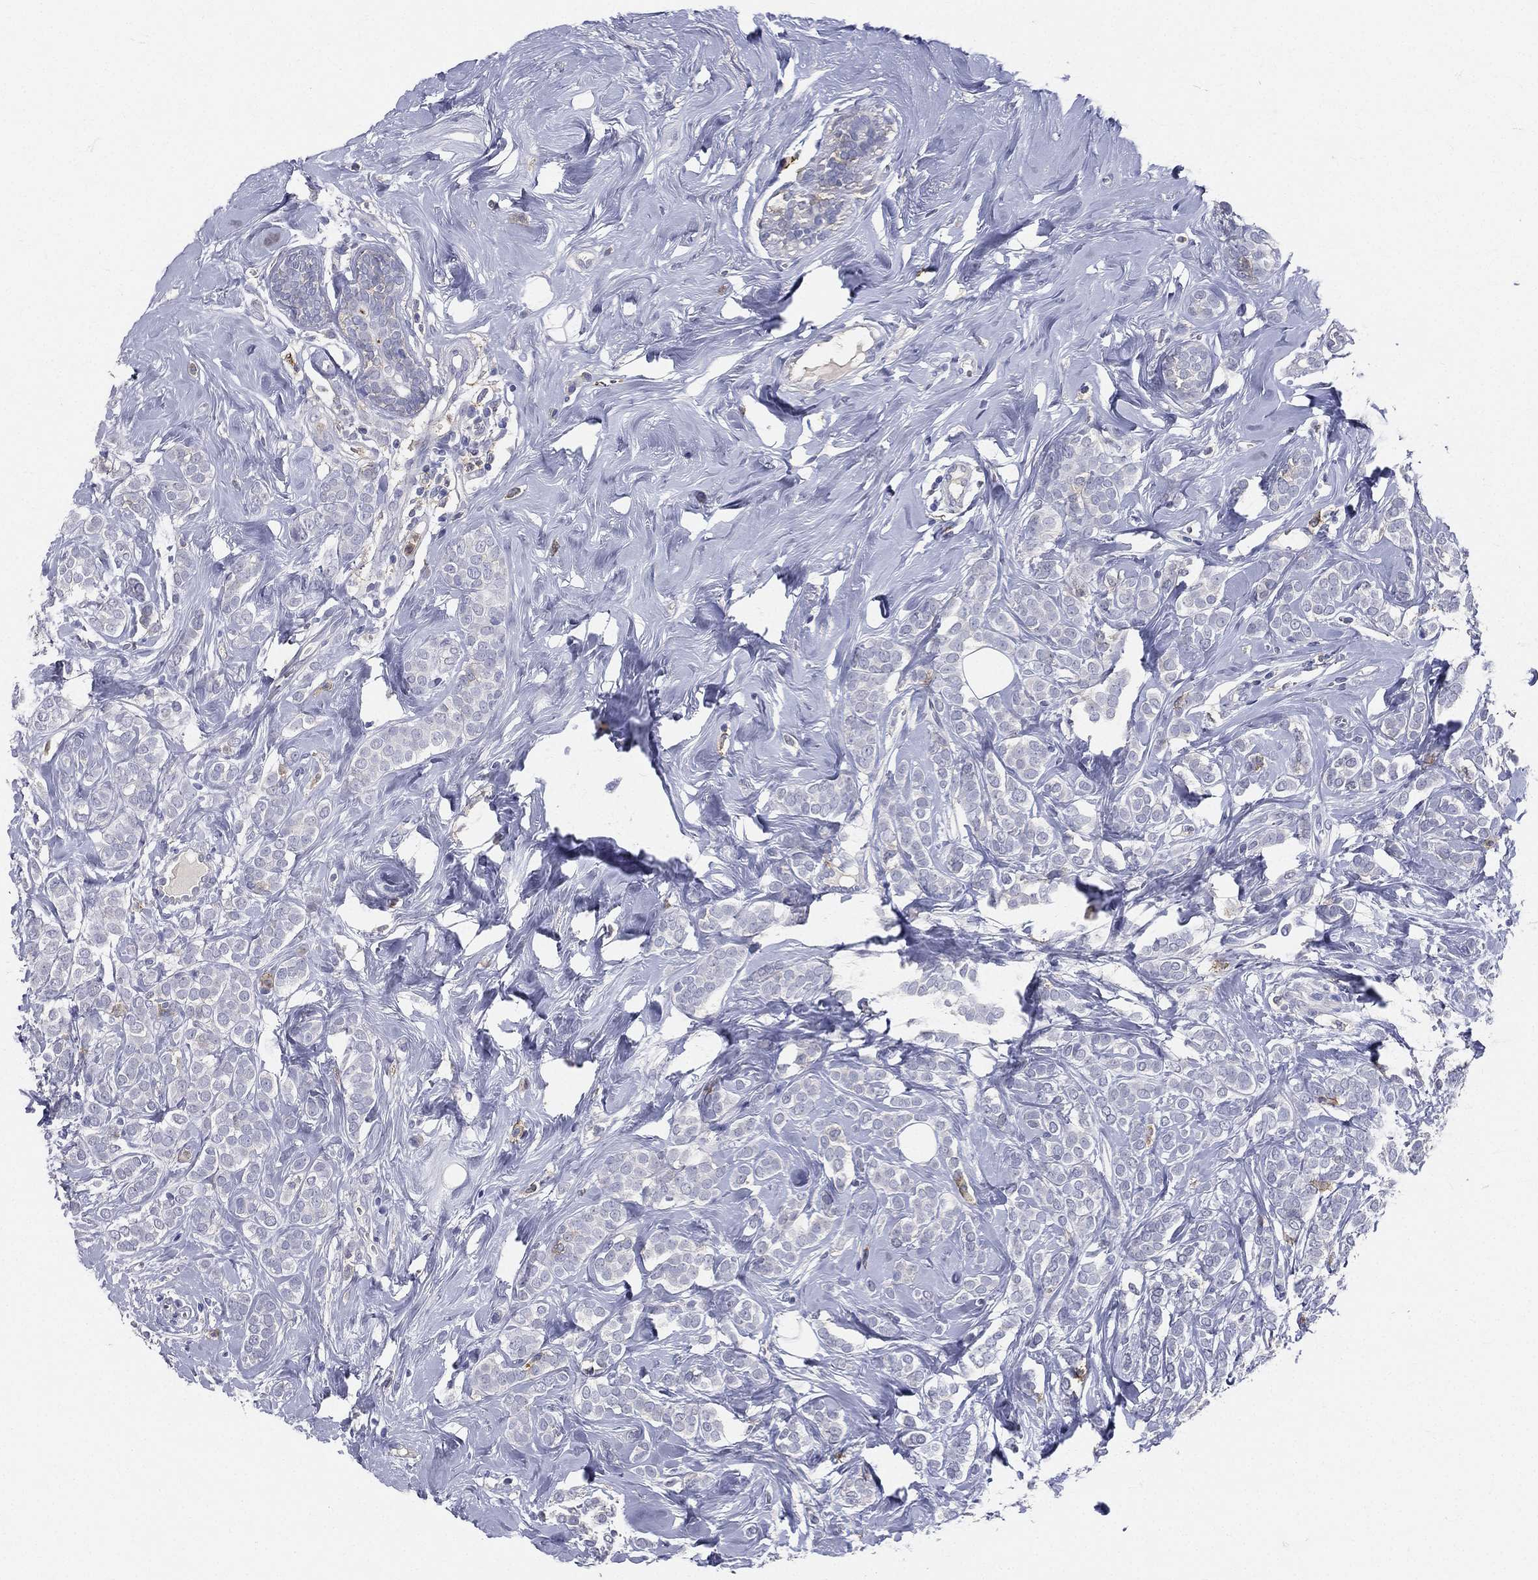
{"staining": {"intensity": "negative", "quantity": "none", "location": "none"}, "tissue": "breast cancer", "cell_type": "Tumor cells", "image_type": "cancer", "snomed": [{"axis": "morphology", "description": "Lobular carcinoma"}, {"axis": "topography", "description": "Breast"}], "caption": "Immunohistochemical staining of breast cancer (lobular carcinoma) shows no significant positivity in tumor cells.", "gene": "CD33", "patient": {"sex": "female", "age": 49}}